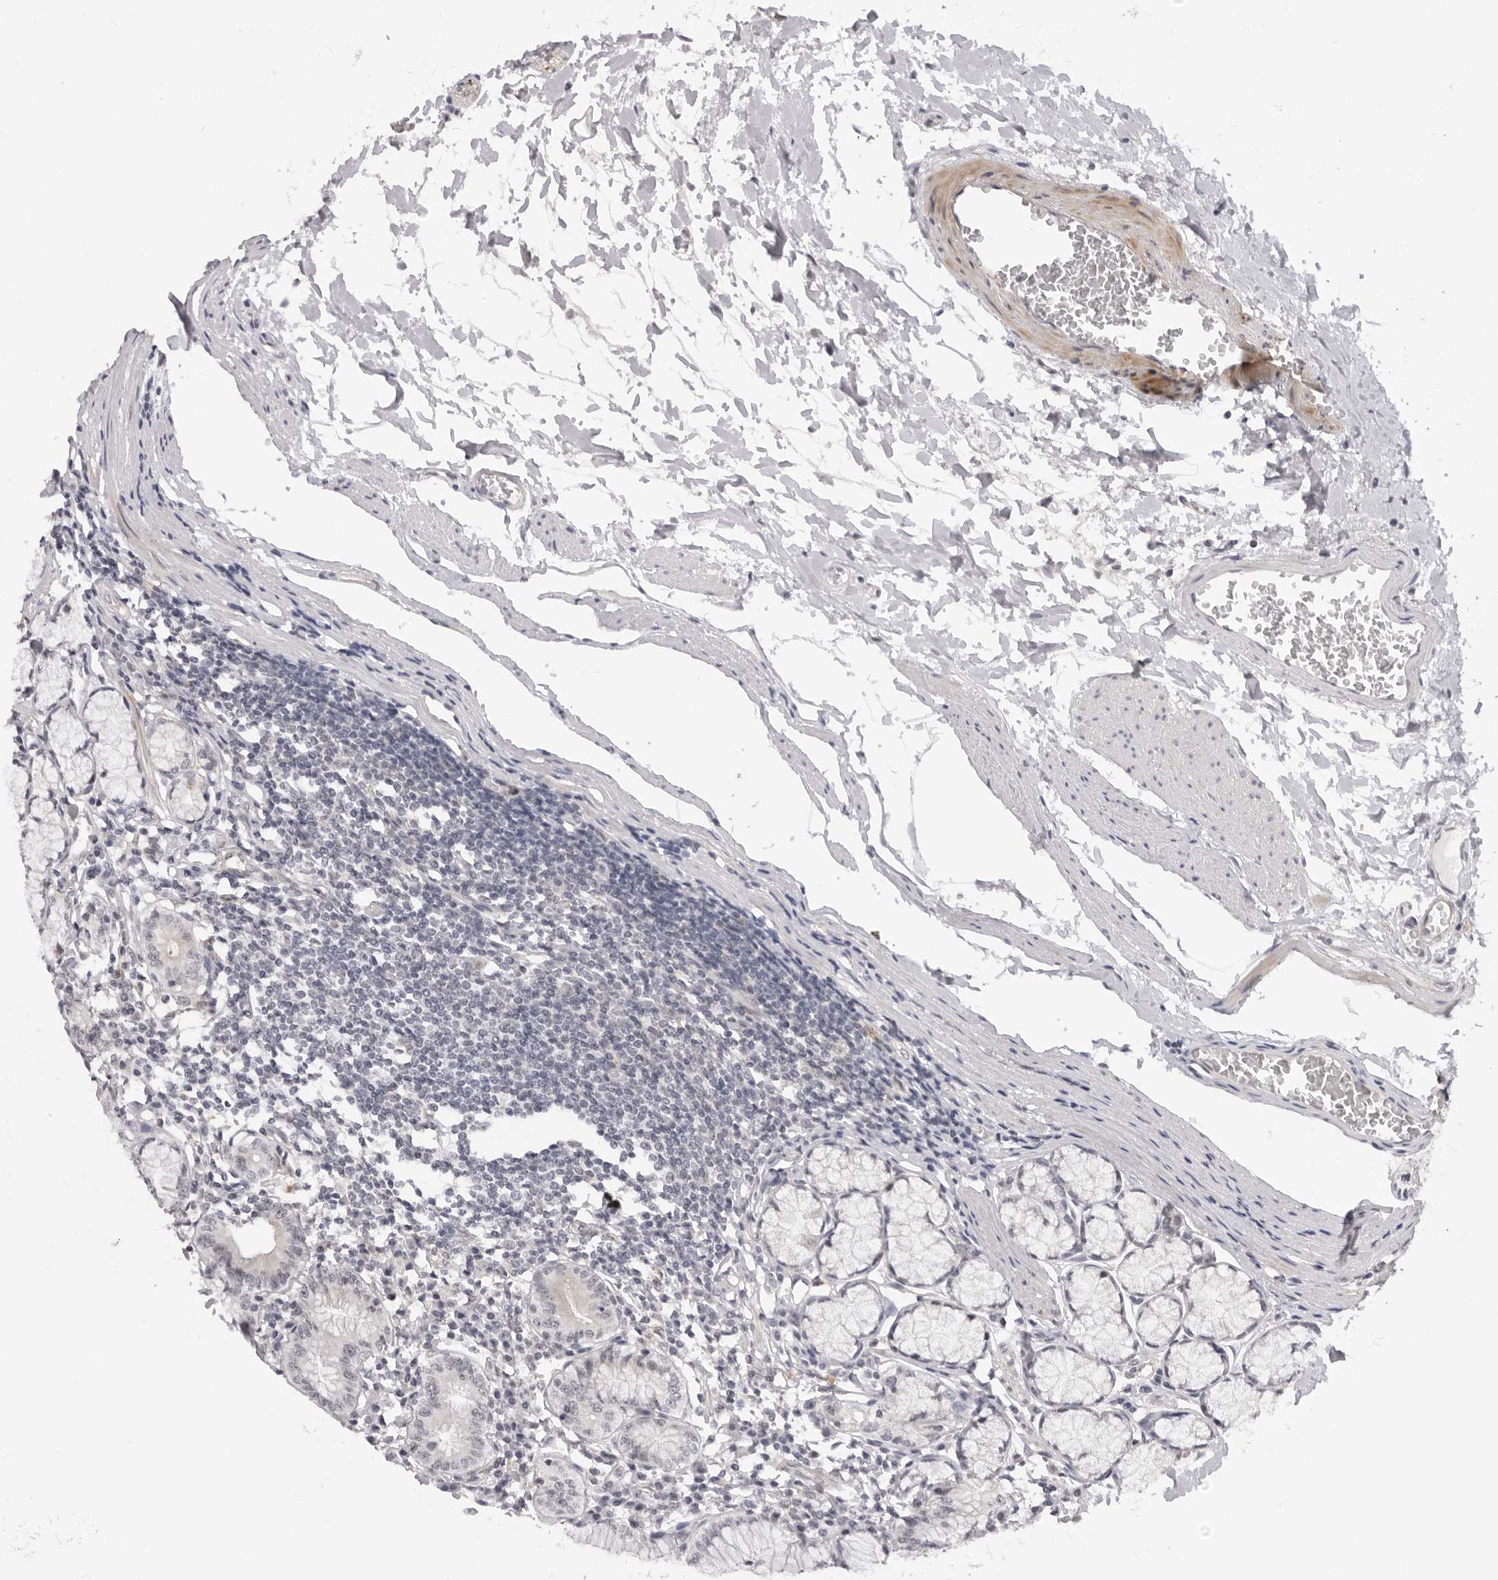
{"staining": {"intensity": "weak", "quantity": "25%-75%", "location": "nuclear"}, "tissue": "stomach", "cell_type": "Glandular cells", "image_type": "normal", "snomed": [{"axis": "morphology", "description": "Normal tissue, NOS"}, {"axis": "topography", "description": "Stomach"}], "caption": "The micrograph demonstrates staining of unremarkable stomach, revealing weak nuclear protein positivity (brown color) within glandular cells.", "gene": "SUGCT", "patient": {"sex": "male", "age": 55}}